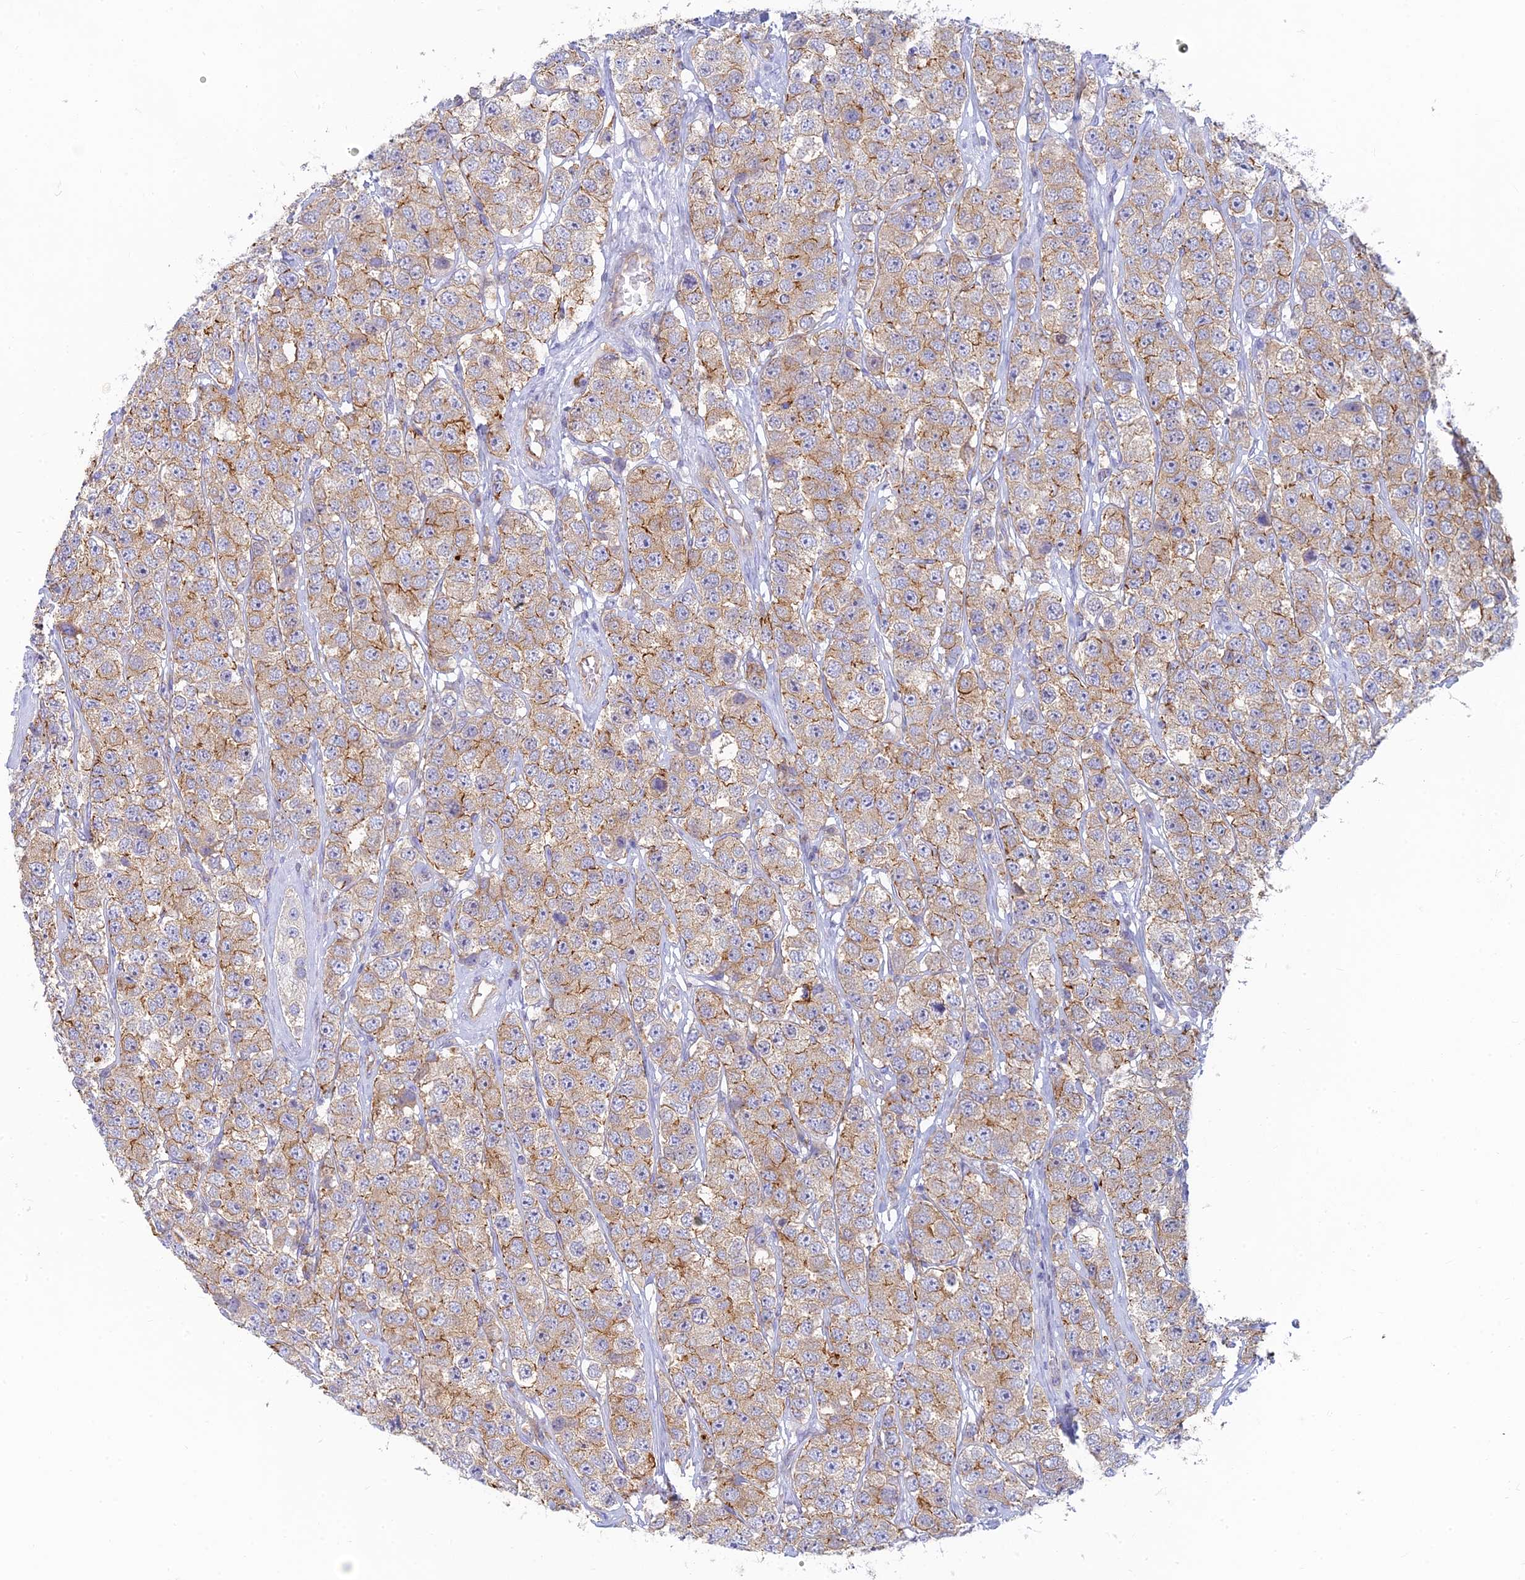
{"staining": {"intensity": "moderate", "quantity": "25%-75%", "location": "cytoplasmic/membranous"}, "tissue": "testis cancer", "cell_type": "Tumor cells", "image_type": "cancer", "snomed": [{"axis": "morphology", "description": "Seminoma, NOS"}, {"axis": "topography", "description": "Testis"}], "caption": "Immunohistochemical staining of human testis seminoma reveals medium levels of moderate cytoplasmic/membranous positivity in about 25%-75% of tumor cells. The staining was performed using DAB (3,3'-diaminobenzidine) to visualize the protein expression in brown, while the nuclei were stained in blue with hematoxylin (Magnification: 20x).", "gene": "STRN4", "patient": {"sex": "male", "age": 28}}